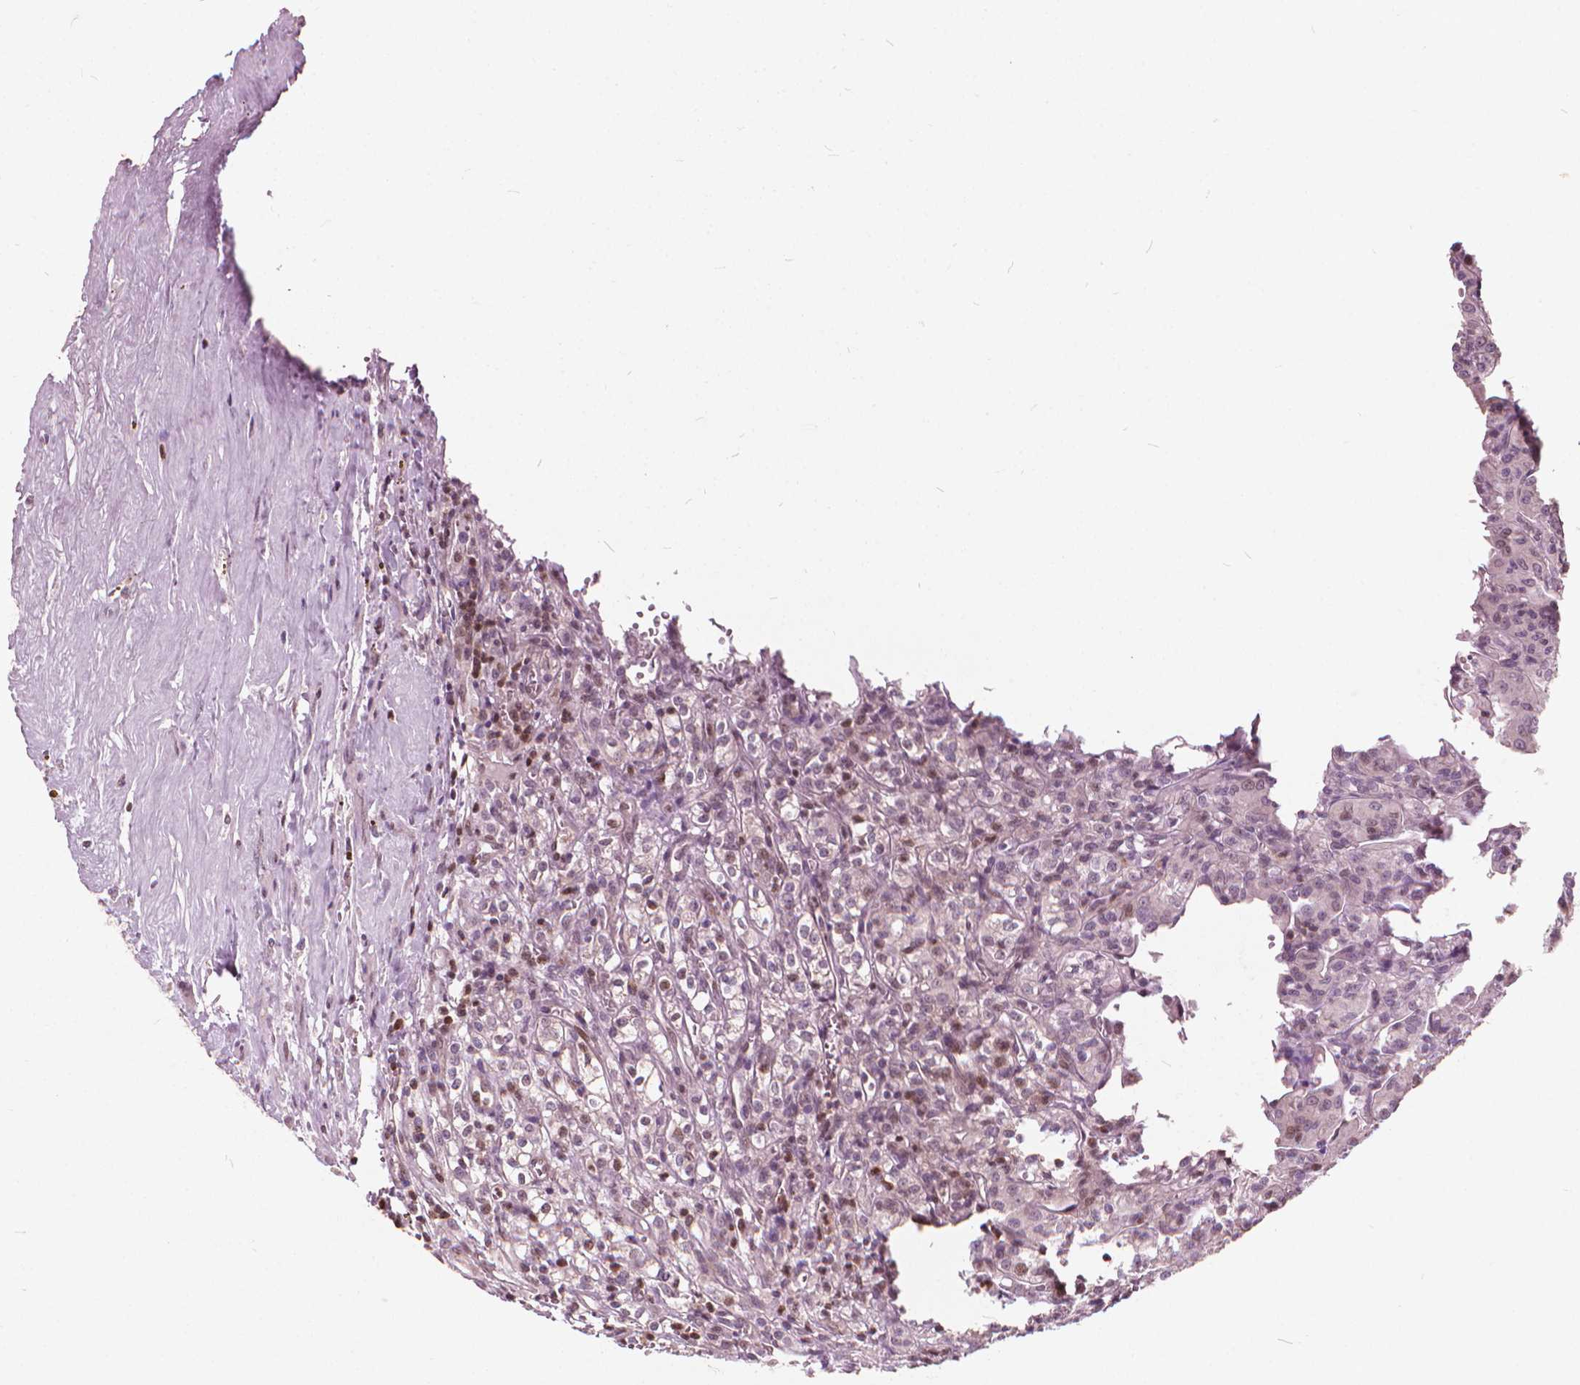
{"staining": {"intensity": "negative", "quantity": "none", "location": "none"}, "tissue": "renal cancer", "cell_type": "Tumor cells", "image_type": "cancer", "snomed": [{"axis": "morphology", "description": "Adenocarcinoma, NOS"}, {"axis": "topography", "description": "Kidney"}], "caption": "High magnification brightfield microscopy of renal cancer stained with DAB (brown) and counterstained with hematoxylin (blue): tumor cells show no significant expression.", "gene": "STAT5B", "patient": {"sex": "male", "age": 36}}